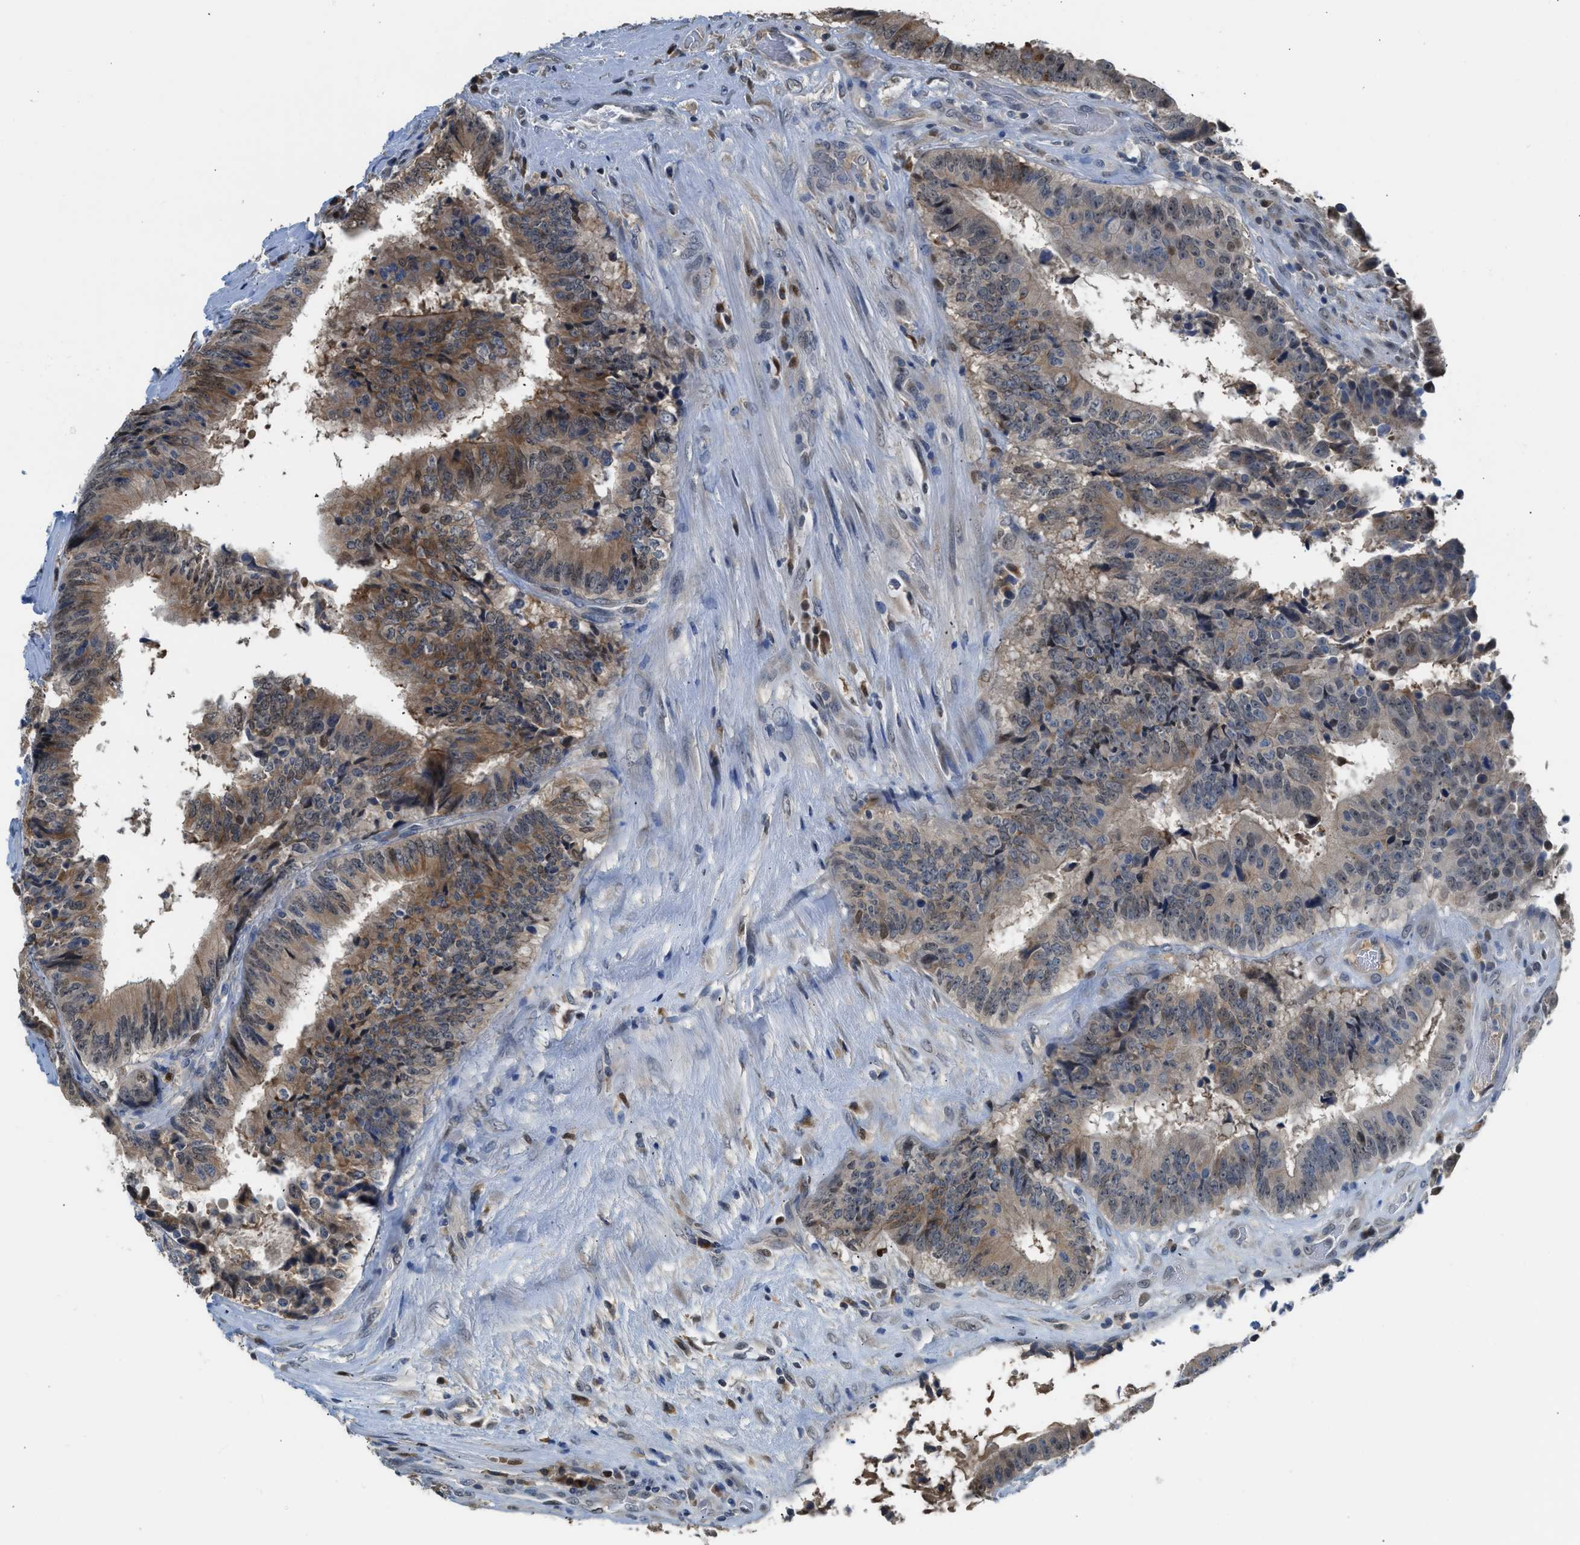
{"staining": {"intensity": "moderate", "quantity": ">75%", "location": "cytoplasmic/membranous"}, "tissue": "colorectal cancer", "cell_type": "Tumor cells", "image_type": "cancer", "snomed": [{"axis": "morphology", "description": "Adenocarcinoma, NOS"}, {"axis": "topography", "description": "Rectum"}], "caption": "Immunohistochemistry (IHC) staining of adenocarcinoma (colorectal), which demonstrates medium levels of moderate cytoplasmic/membranous staining in approximately >75% of tumor cells indicating moderate cytoplasmic/membranous protein staining. The staining was performed using DAB (3,3'-diaminobenzidine) (brown) for protein detection and nuclei were counterstained in hematoxylin (blue).", "gene": "ALX1", "patient": {"sex": "male", "age": 84}}